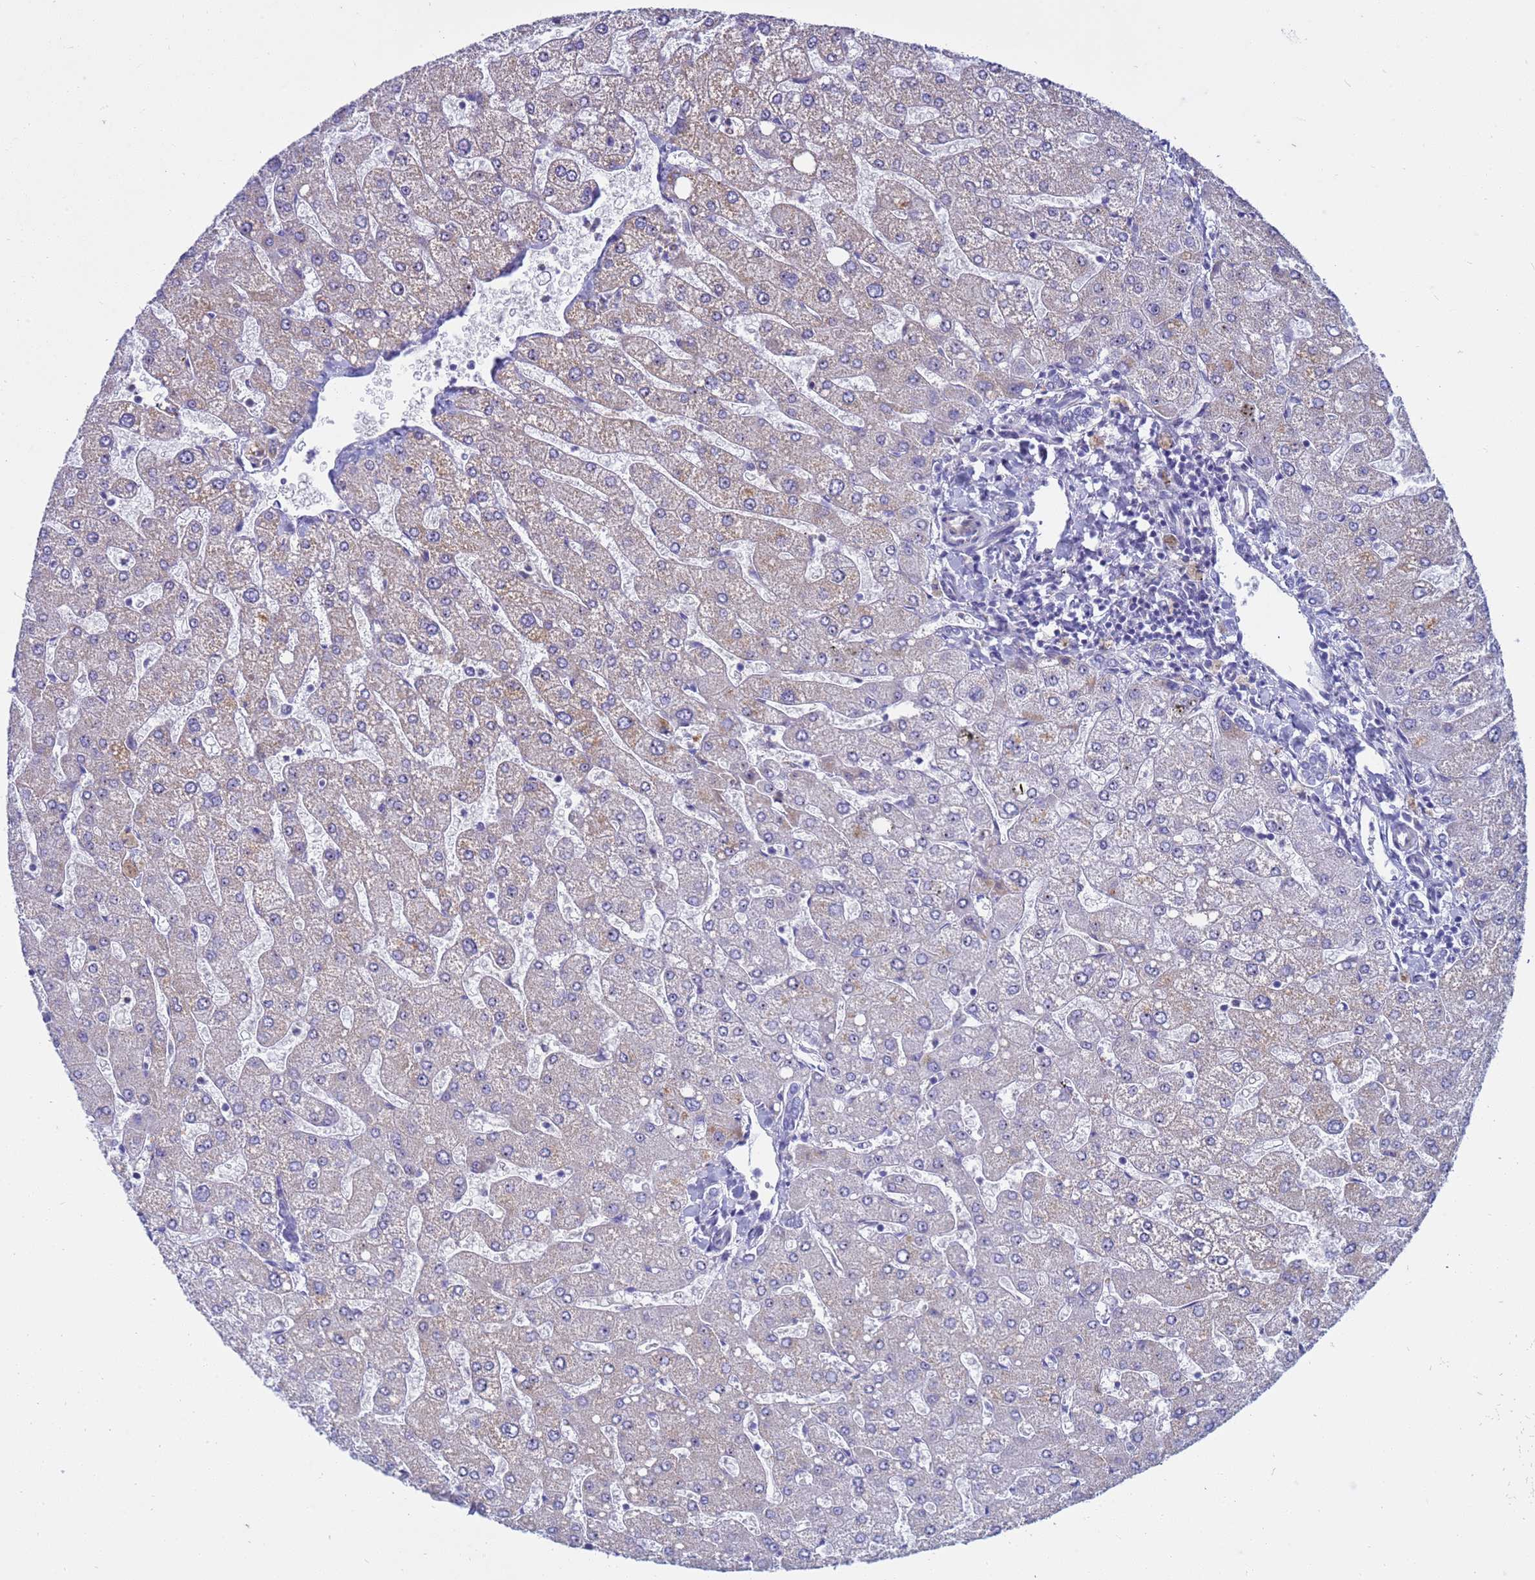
{"staining": {"intensity": "negative", "quantity": "none", "location": "none"}, "tissue": "liver", "cell_type": "Cholangiocytes", "image_type": "normal", "snomed": [{"axis": "morphology", "description": "Normal tissue, NOS"}, {"axis": "topography", "description": "Liver"}], "caption": "Immunohistochemistry of normal liver exhibits no staining in cholangiocytes.", "gene": "LRATD1", "patient": {"sex": "male", "age": 55}}